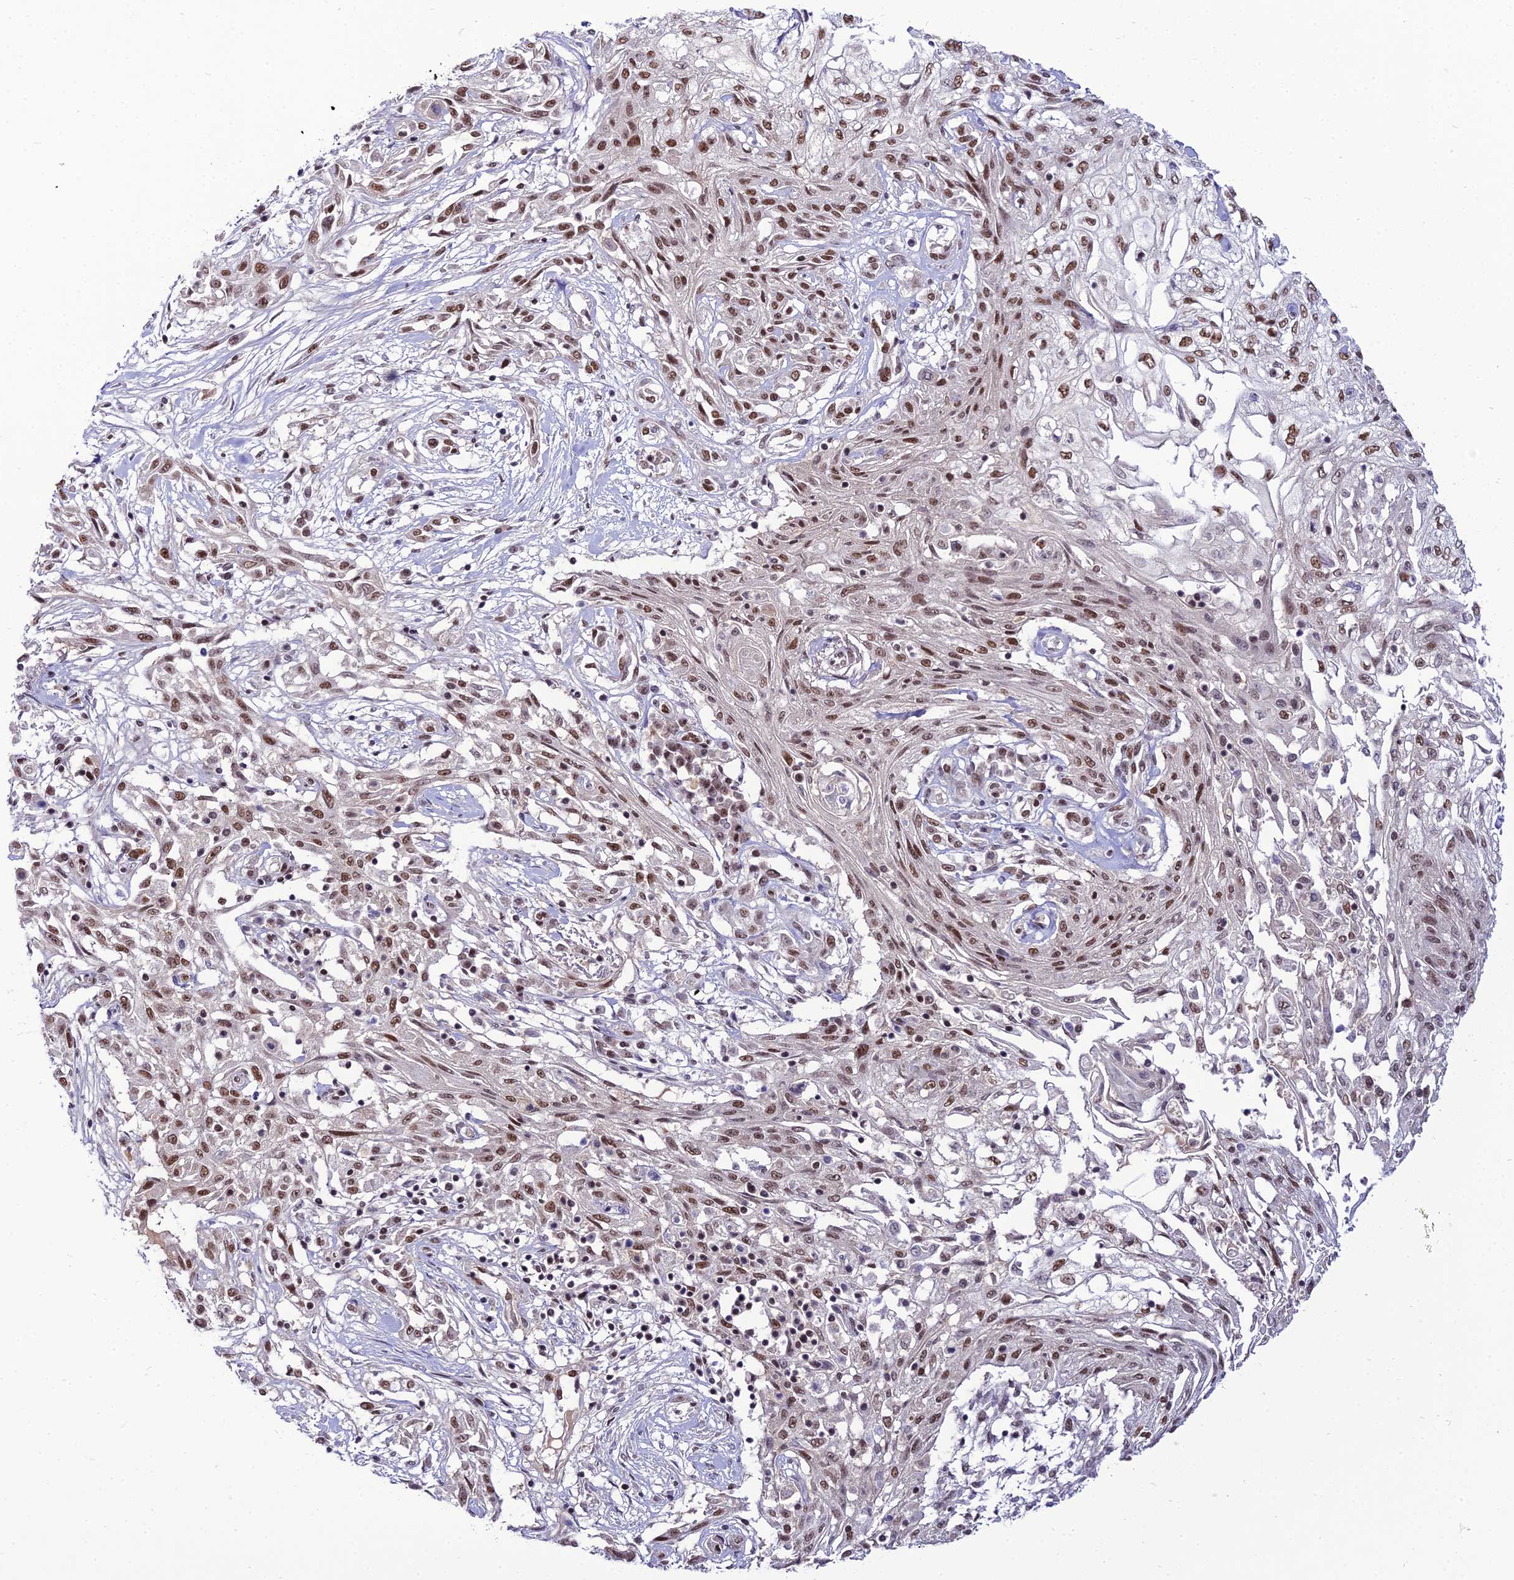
{"staining": {"intensity": "moderate", "quantity": ">75%", "location": "nuclear"}, "tissue": "skin cancer", "cell_type": "Tumor cells", "image_type": "cancer", "snomed": [{"axis": "morphology", "description": "Squamous cell carcinoma, NOS"}, {"axis": "morphology", "description": "Squamous cell carcinoma, metastatic, NOS"}, {"axis": "topography", "description": "Skin"}, {"axis": "topography", "description": "Lymph node"}], "caption": "Tumor cells show moderate nuclear expression in approximately >75% of cells in skin squamous cell carcinoma. Nuclei are stained in blue.", "gene": "RBM12", "patient": {"sex": "male", "age": 75}}